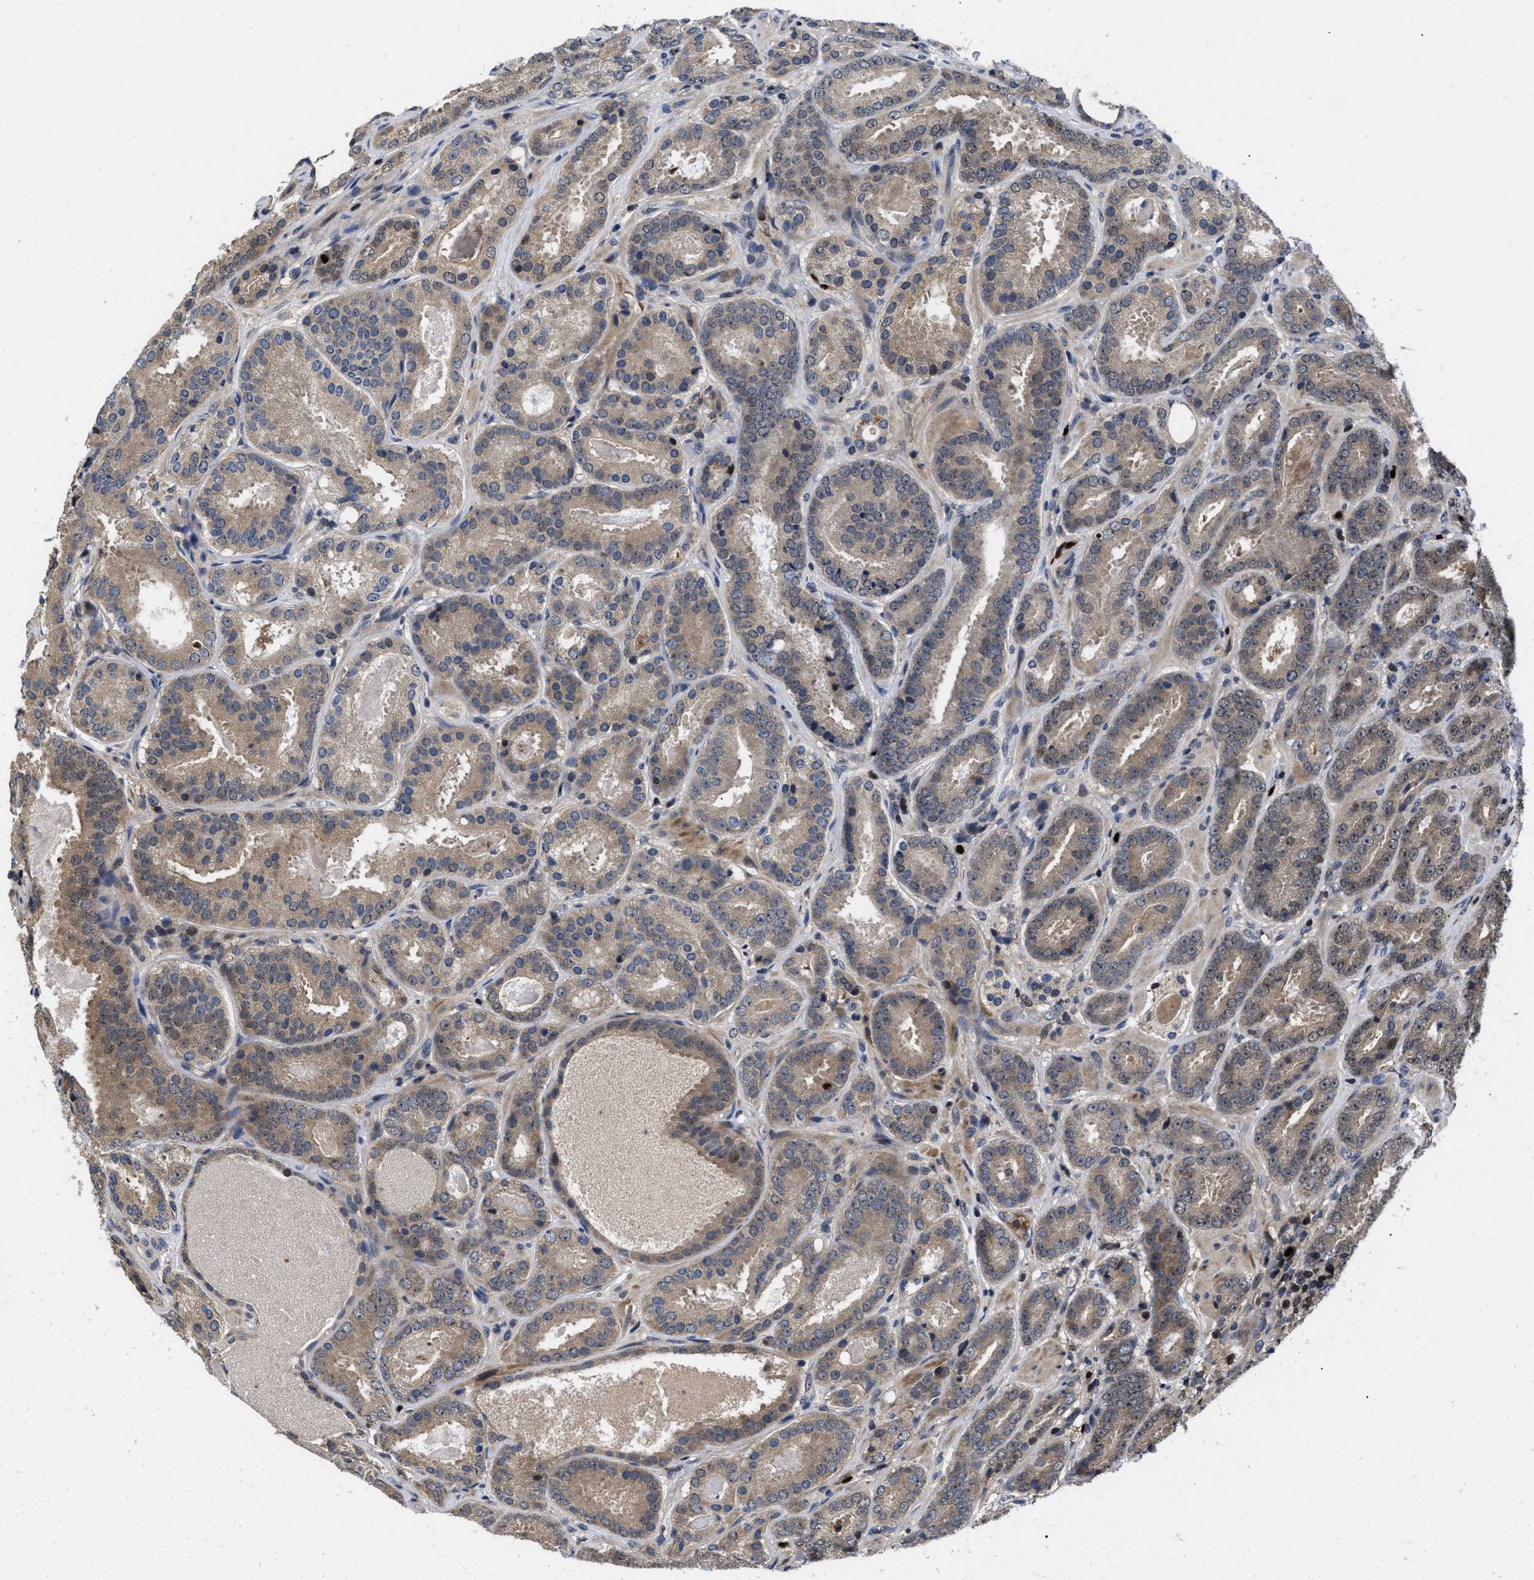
{"staining": {"intensity": "weak", "quantity": ">75%", "location": "cytoplasmic/membranous"}, "tissue": "prostate cancer", "cell_type": "Tumor cells", "image_type": "cancer", "snomed": [{"axis": "morphology", "description": "Adenocarcinoma, Low grade"}, {"axis": "topography", "description": "Prostate"}], "caption": "This histopathology image demonstrates adenocarcinoma (low-grade) (prostate) stained with IHC to label a protein in brown. The cytoplasmic/membranous of tumor cells show weak positivity for the protein. Nuclei are counter-stained blue.", "gene": "FAM200A", "patient": {"sex": "male", "age": 69}}